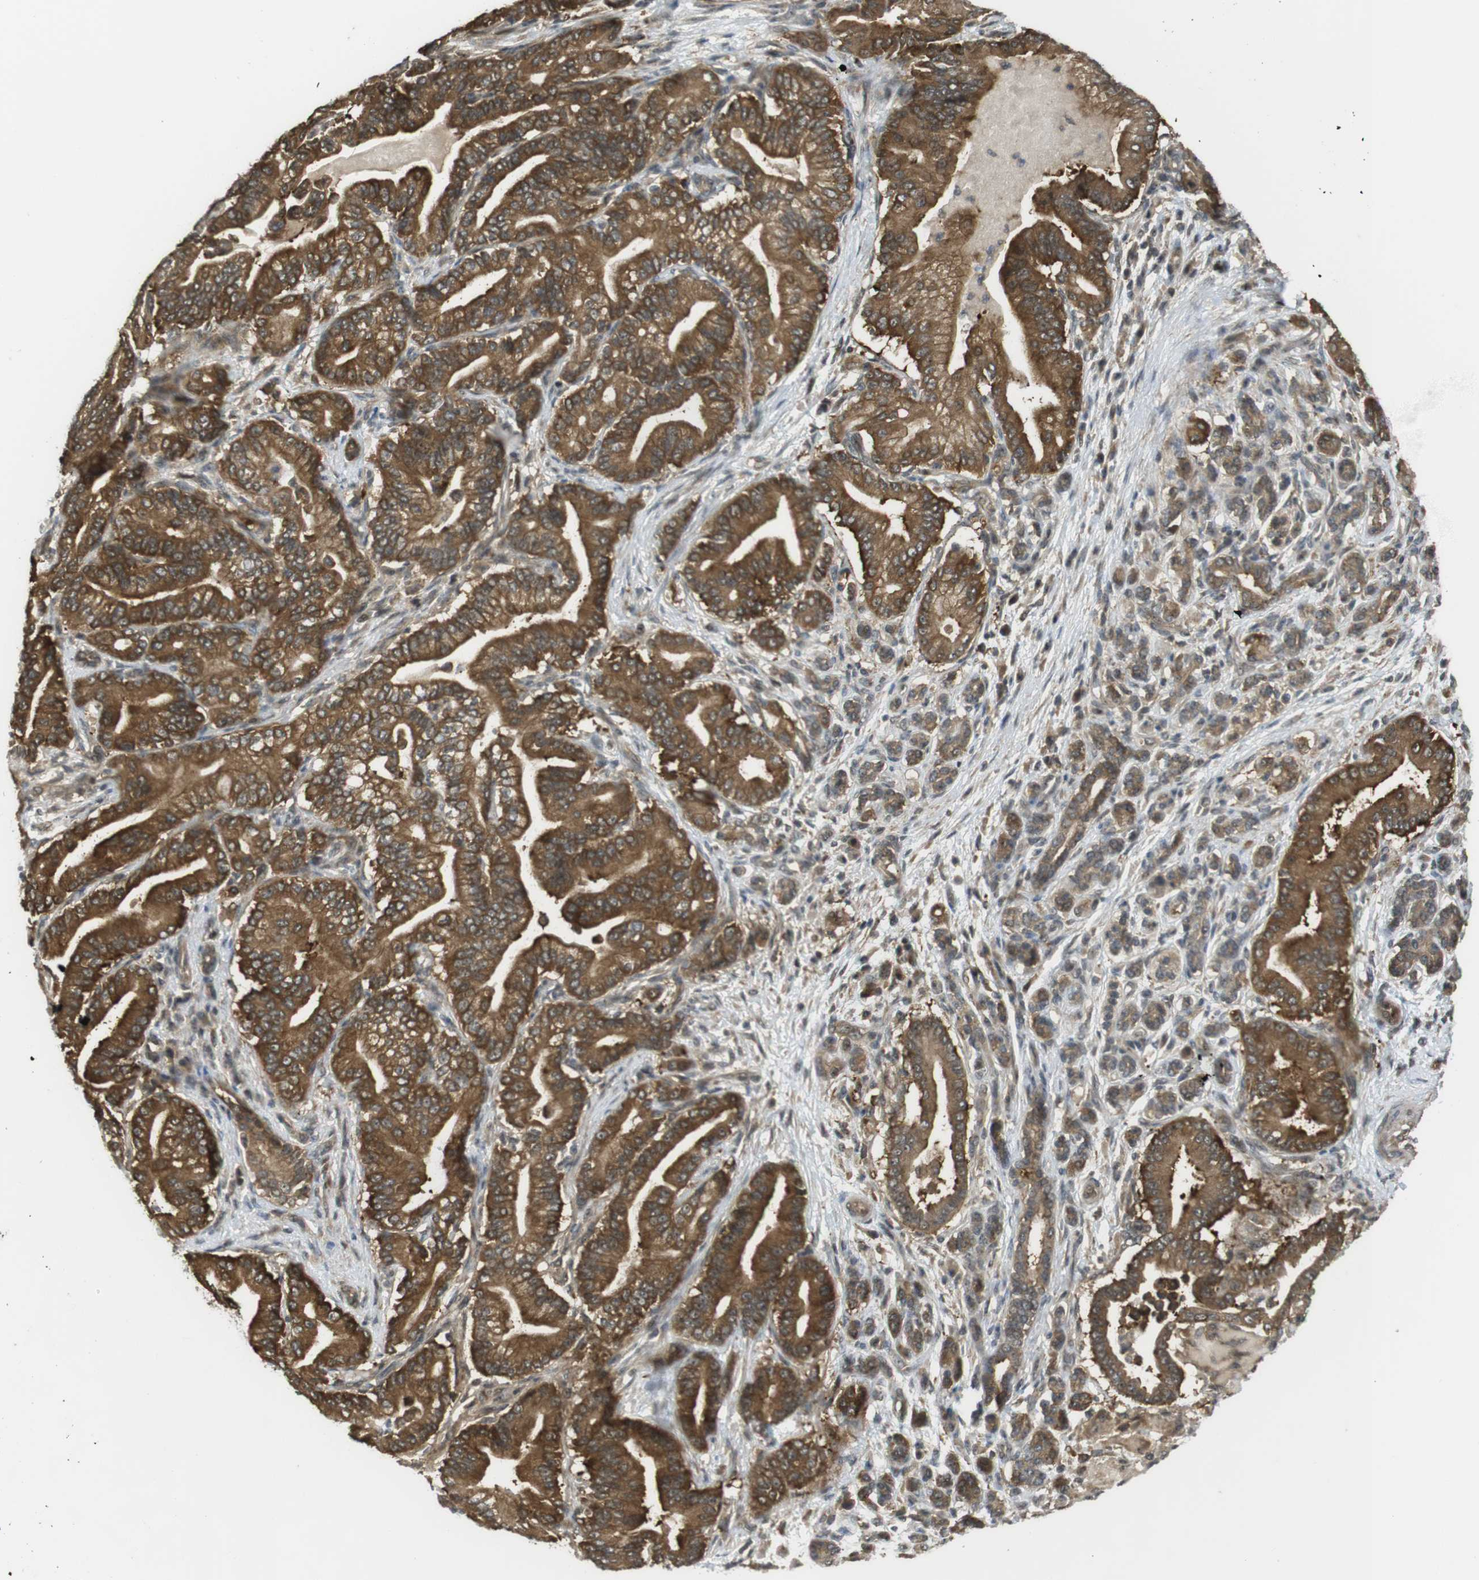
{"staining": {"intensity": "strong", "quantity": ">75%", "location": "cytoplasmic/membranous"}, "tissue": "pancreatic cancer", "cell_type": "Tumor cells", "image_type": "cancer", "snomed": [{"axis": "morphology", "description": "Normal tissue, NOS"}, {"axis": "morphology", "description": "Adenocarcinoma, NOS"}, {"axis": "topography", "description": "Pancreas"}], "caption": "Protein expression by immunohistochemistry (IHC) demonstrates strong cytoplasmic/membranous staining in about >75% of tumor cells in pancreatic cancer. (DAB IHC with brightfield microscopy, high magnification).", "gene": "CC2D1A", "patient": {"sex": "male", "age": 63}}